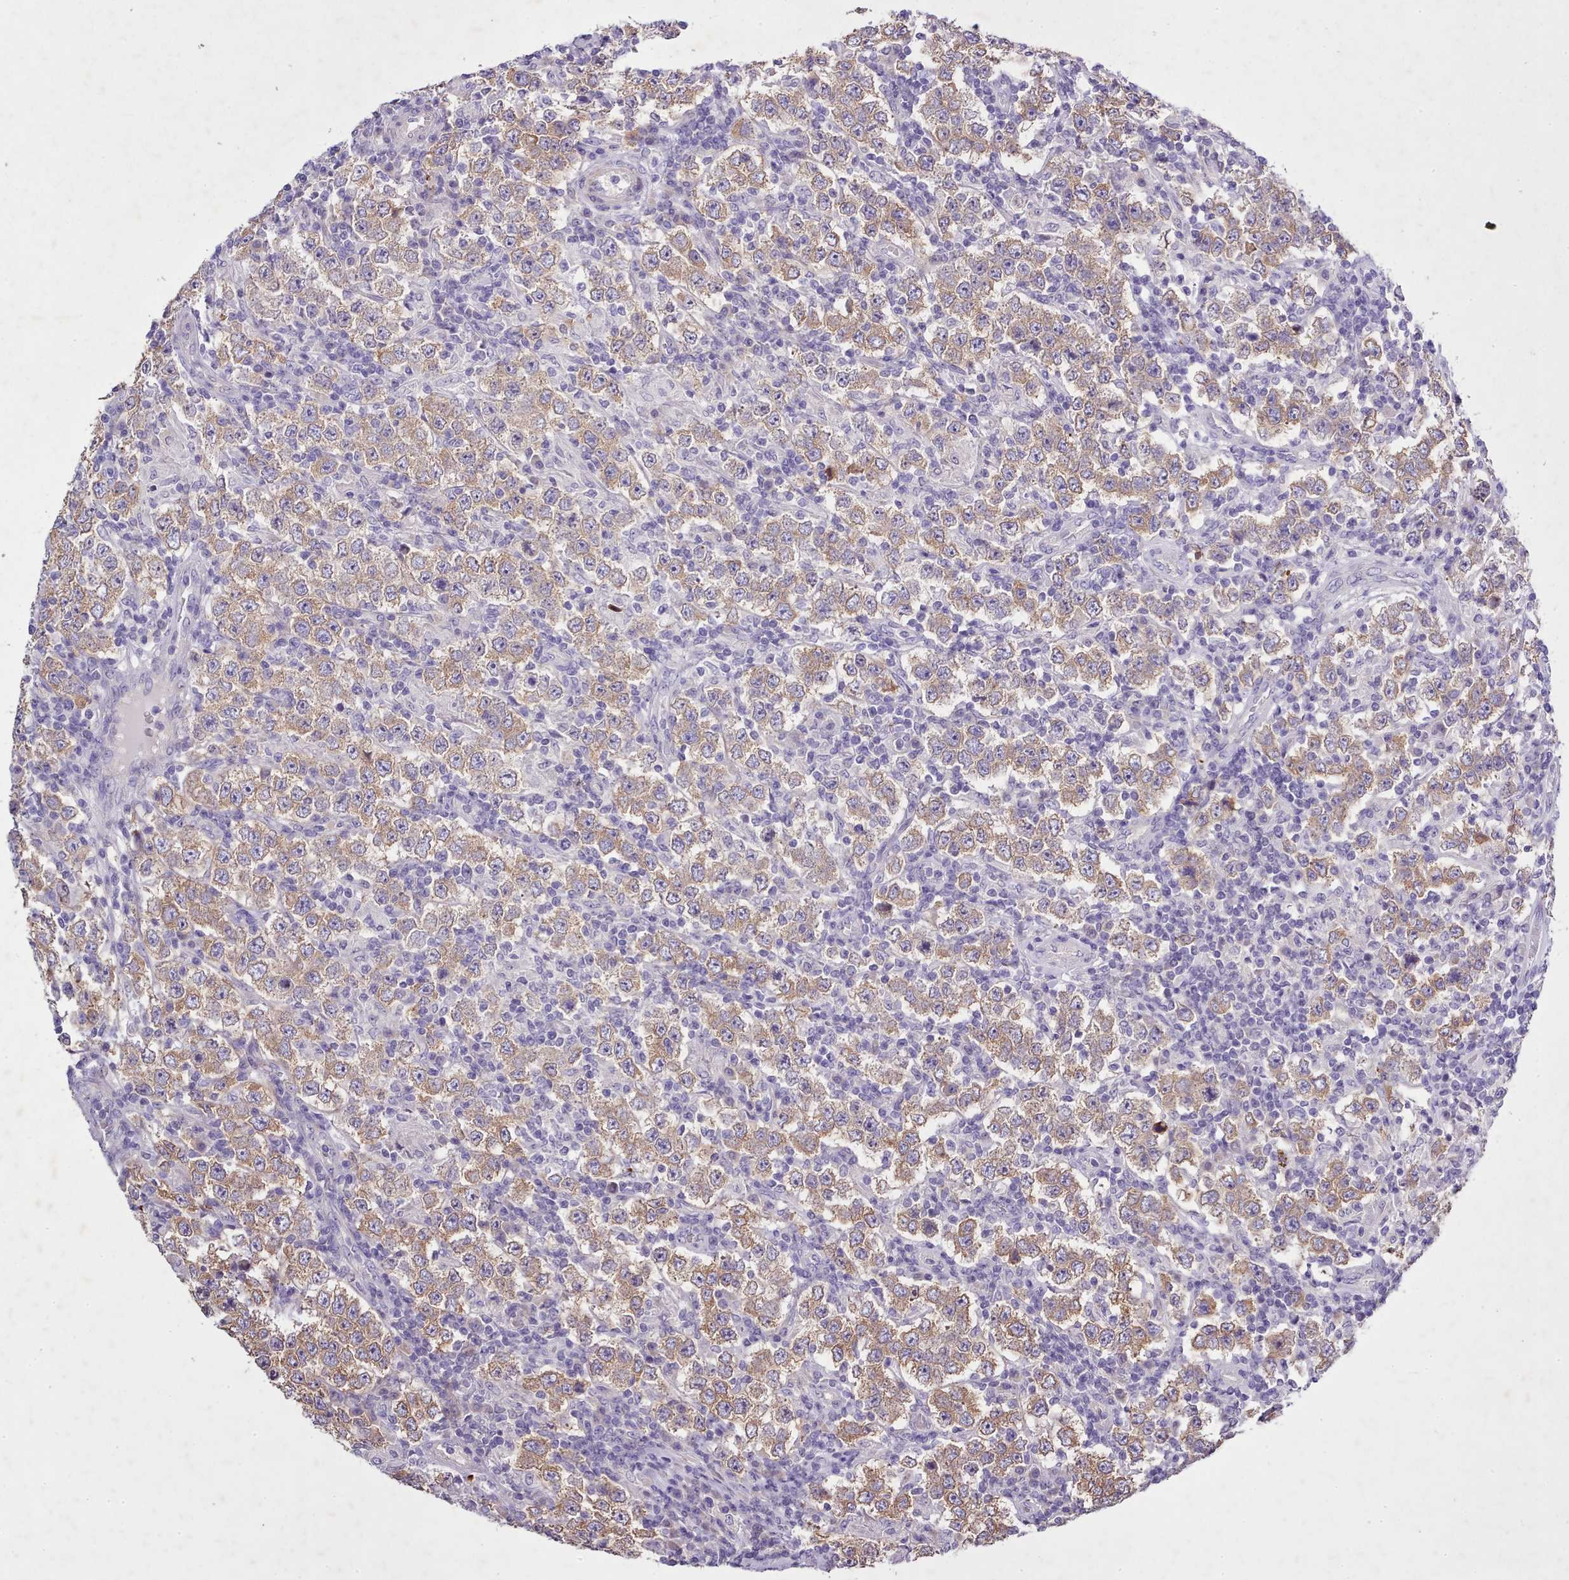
{"staining": {"intensity": "moderate", "quantity": ">75%", "location": "cytoplasmic/membranous"}, "tissue": "testis cancer", "cell_type": "Tumor cells", "image_type": "cancer", "snomed": [{"axis": "morphology", "description": "Normal tissue, NOS"}, {"axis": "morphology", "description": "Urothelial carcinoma, High grade"}, {"axis": "morphology", "description": "Seminoma, NOS"}, {"axis": "morphology", "description": "Carcinoma, Embryonal, NOS"}, {"axis": "topography", "description": "Urinary bladder"}, {"axis": "topography", "description": "Testis"}], "caption": "Testis urothelial carcinoma (high-grade) tissue reveals moderate cytoplasmic/membranous expression in about >75% of tumor cells, visualized by immunohistochemistry.", "gene": "SETX", "patient": {"sex": "male", "age": 41}}